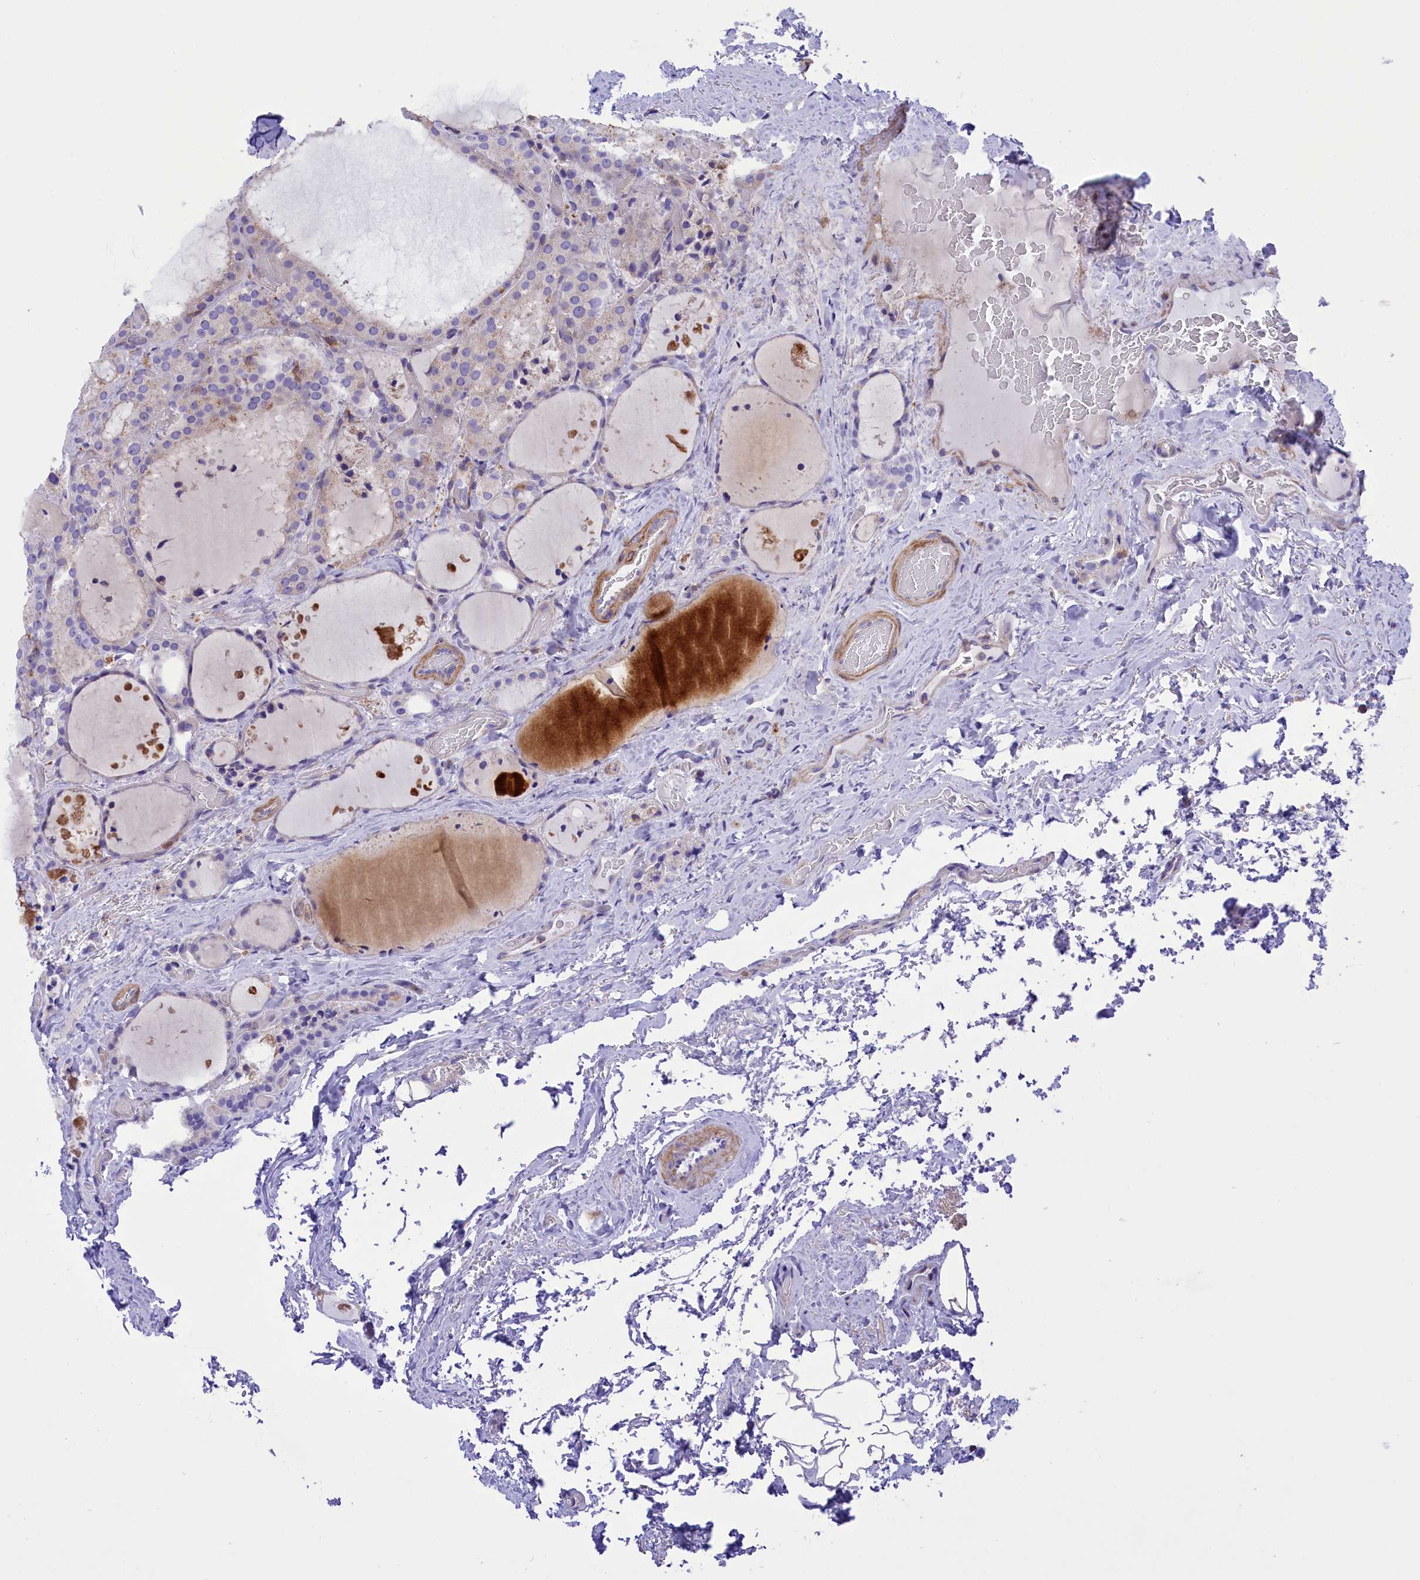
{"staining": {"intensity": "negative", "quantity": "none", "location": "none"}, "tissue": "thyroid cancer", "cell_type": "Tumor cells", "image_type": "cancer", "snomed": [{"axis": "morphology", "description": "Papillary adenocarcinoma, NOS"}, {"axis": "topography", "description": "Thyroid gland"}], "caption": "This is a image of immunohistochemistry staining of papillary adenocarcinoma (thyroid), which shows no expression in tumor cells.", "gene": "CORO7-PAM16", "patient": {"sex": "male", "age": 77}}